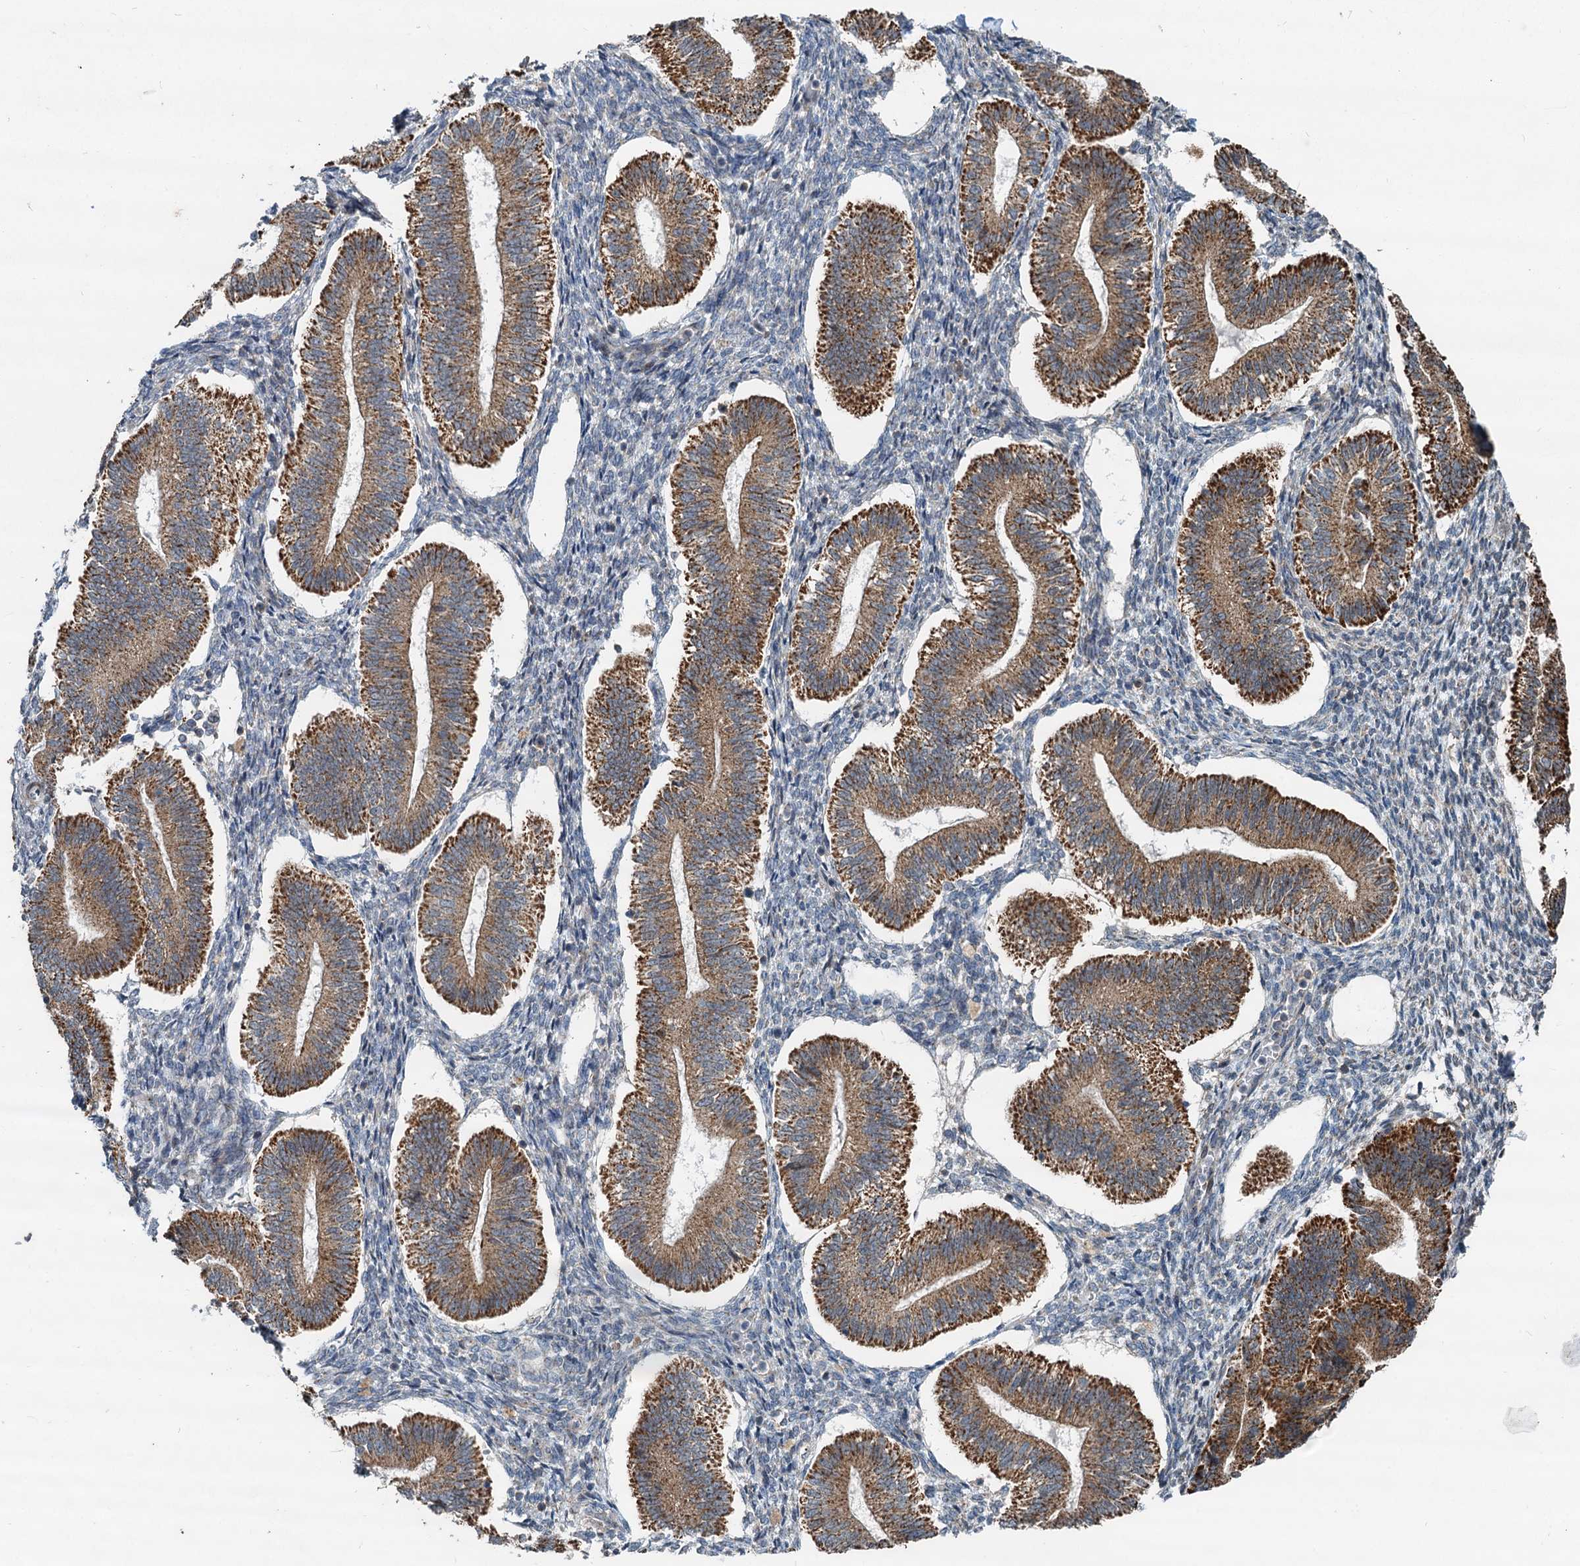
{"staining": {"intensity": "negative", "quantity": "none", "location": "none"}, "tissue": "endometrium", "cell_type": "Cells in endometrial stroma", "image_type": "normal", "snomed": [{"axis": "morphology", "description": "Normal tissue, NOS"}, {"axis": "topography", "description": "Endometrium"}], "caption": "This histopathology image is of unremarkable endometrium stained with IHC to label a protein in brown with the nuclei are counter-stained blue. There is no expression in cells in endometrial stroma. (DAB immunohistochemistry (IHC) visualized using brightfield microscopy, high magnification).", "gene": "CEP68", "patient": {"sex": "female", "age": 25}}